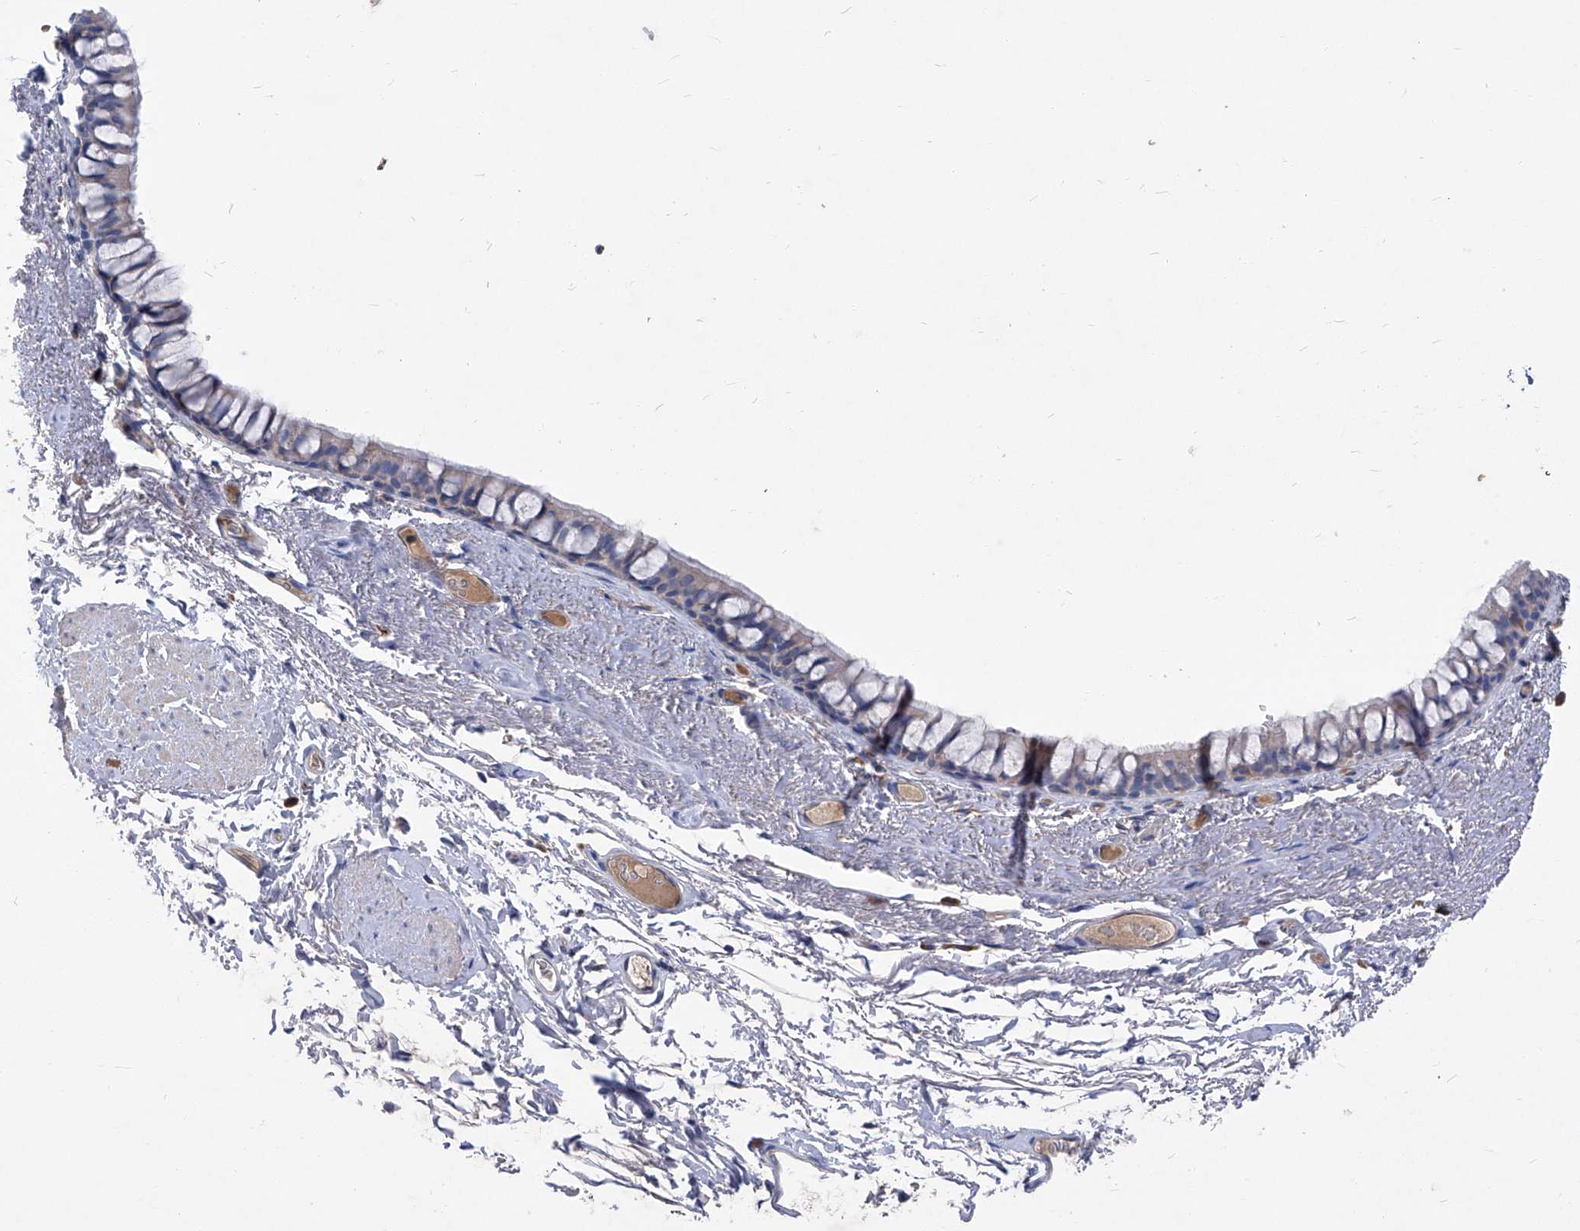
{"staining": {"intensity": "weak", "quantity": "<25%", "location": "cytoplasmic/membranous"}, "tissue": "bronchus", "cell_type": "Respiratory epithelial cells", "image_type": "normal", "snomed": [{"axis": "morphology", "description": "Normal tissue, NOS"}, {"axis": "topography", "description": "Cartilage tissue"}, {"axis": "topography", "description": "Bronchus"}], "caption": "Immunohistochemical staining of benign bronchus reveals no significant expression in respiratory epithelial cells.", "gene": "EPHA8", "patient": {"sex": "female", "age": 73}}